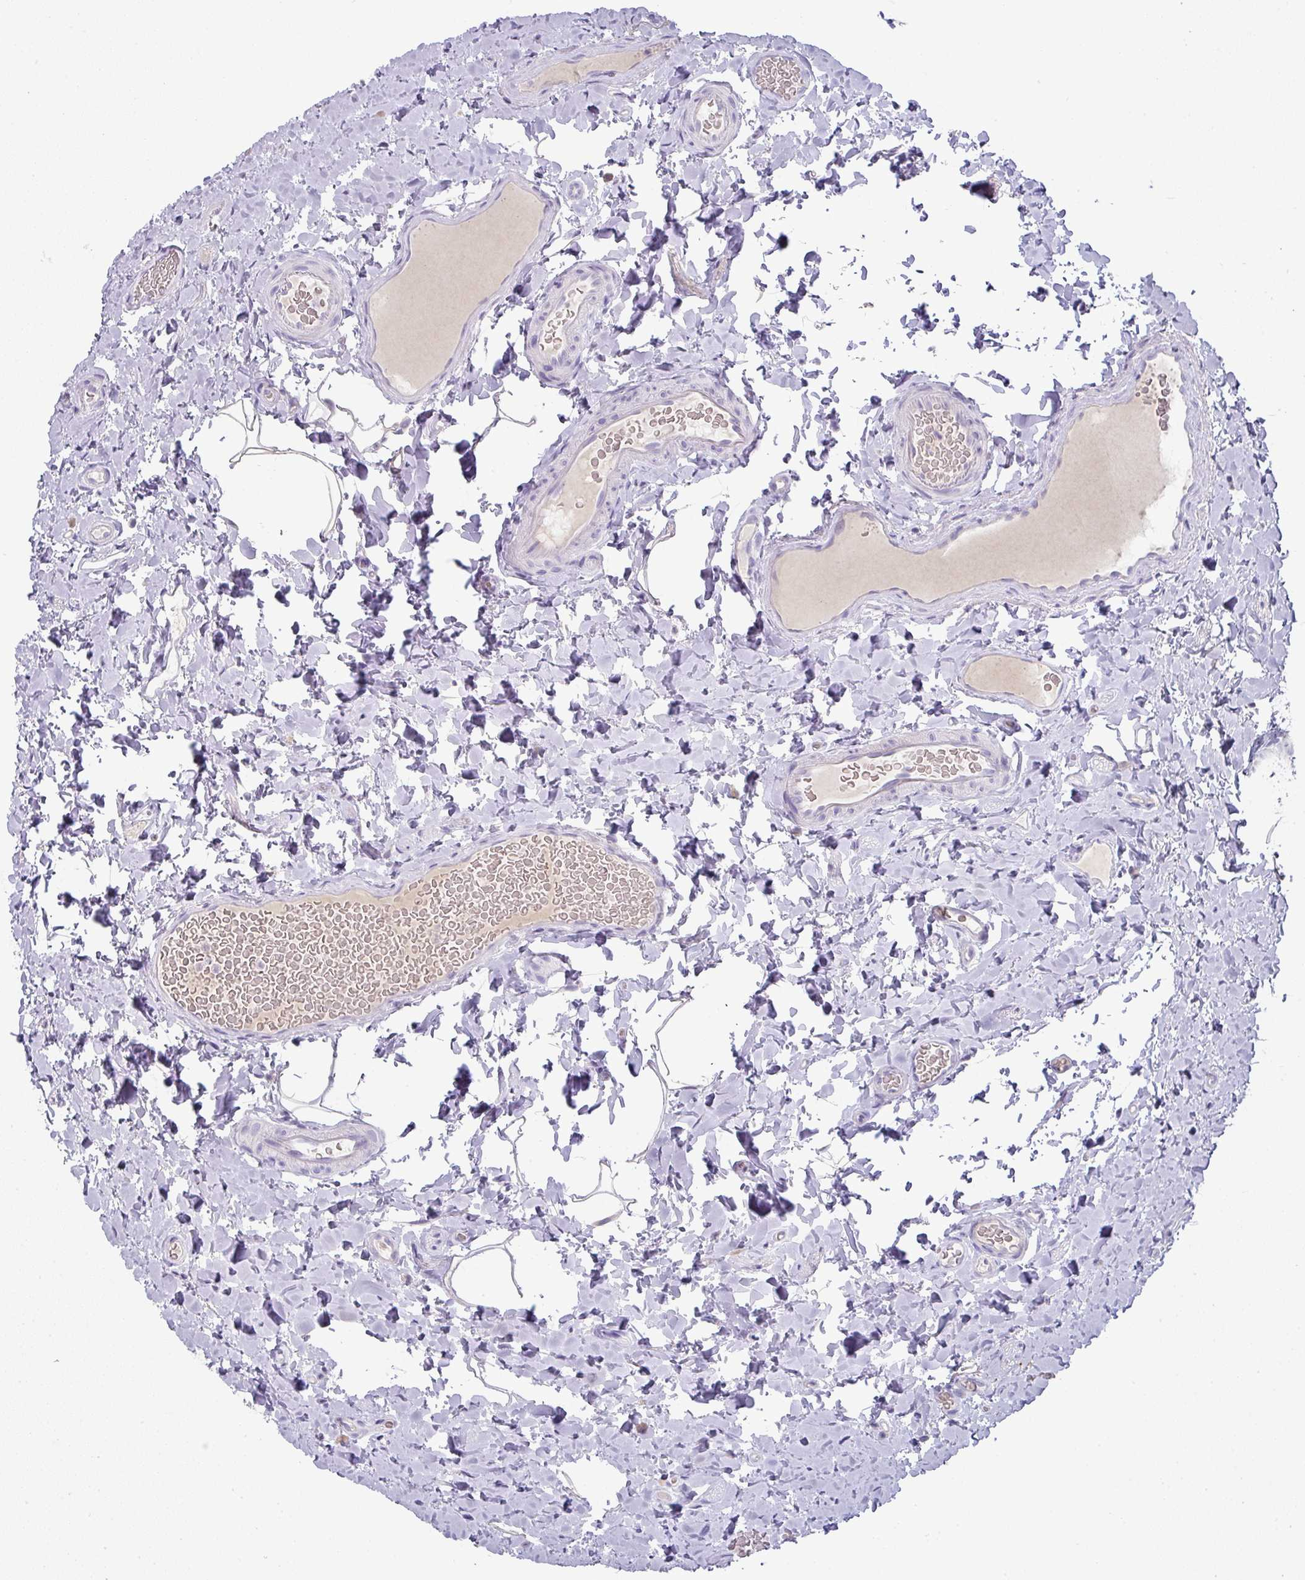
{"staining": {"intensity": "negative", "quantity": "none", "location": "none"}, "tissue": "colon", "cell_type": "Endothelial cells", "image_type": "normal", "snomed": [{"axis": "morphology", "description": "Normal tissue, NOS"}, {"axis": "topography", "description": "Colon"}], "caption": "IHC image of unremarkable colon stained for a protein (brown), which shows no staining in endothelial cells.", "gene": "OR52N1", "patient": {"sex": "male", "age": 46}}